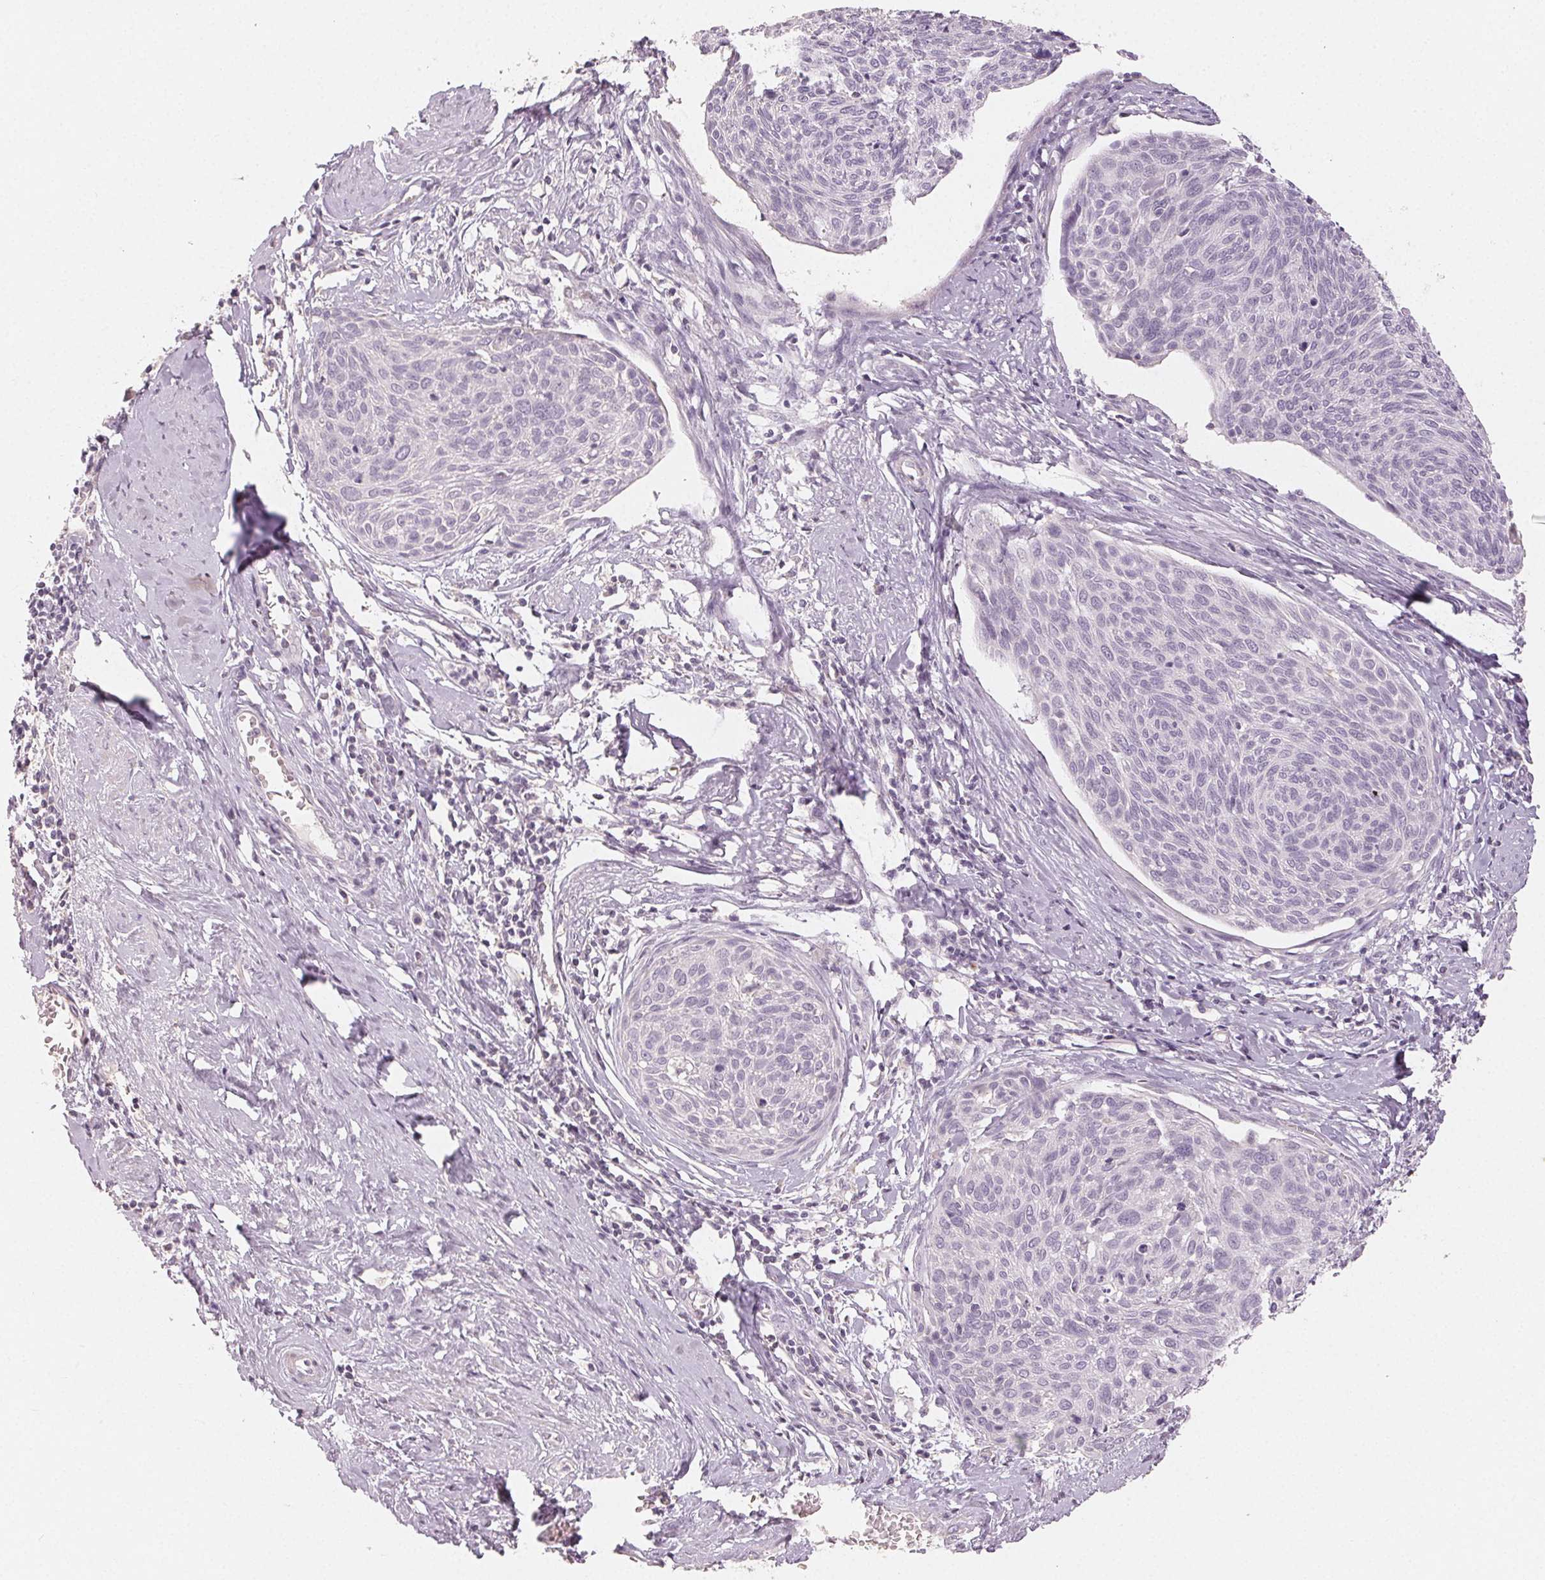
{"staining": {"intensity": "negative", "quantity": "none", "location": "none"}, "tissue": "cervical cancer", "cell_type": "Tumor cells", "image_type": "cancer", "snomed": [{"axis": "morphology", "description": "Squamous cell carcinoma, NOS"}, {"axis": "topography", "description": "Cervix"}], "caption": "Photomicrograph shows no protein positivity in tumor cells of cervical squamous cell carcinoma tissue. (DAB (3,3'-diaminobenzidine) immunohistochemistry with hematoxylin counter stain).", "gene": "LVRN", "patient": {"sex": "female", "age": 49}}